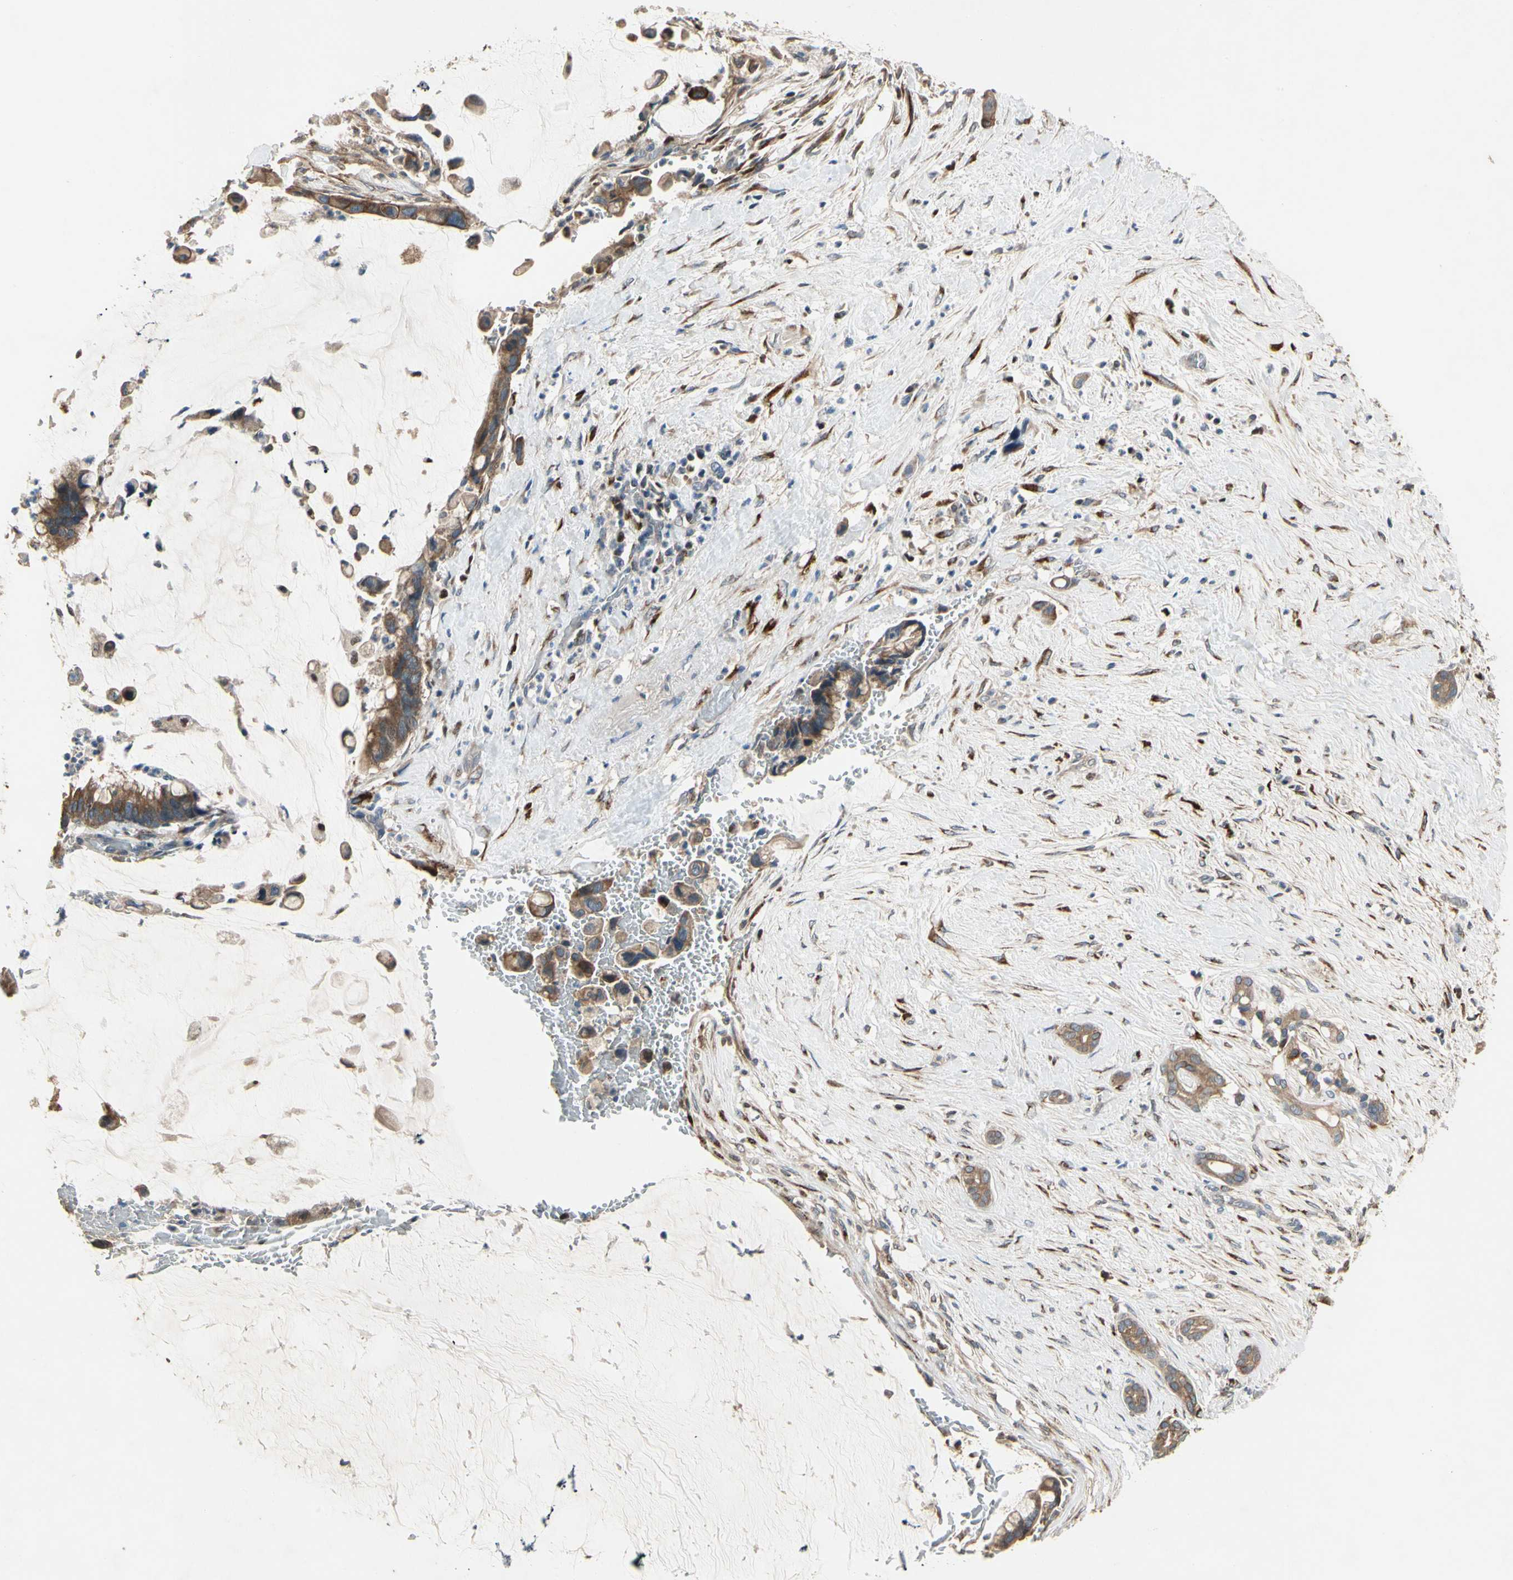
{"staining": {"intensity": "moderate", "quantity": ">75%", "location": "cytoplasmic/membranous"}, "tissue": "pancreatic cancer", "cell_type": "Tumor cells", "image_type": "cancer", "snomed": [{"axis": "morphology", "description": "Adenocarcinoma, NOS"}, {"axis": "topography", "description": "Pancreas"}], "caption": "This is a histology image of immunohistochemistry (IHC) staining of pancreatic cancer, which shows moderate positivity in the cytoplasmic/membranous of tumor cells.", "gene": "CGREF1", "patient": {"sex": "male", "age": 41}}